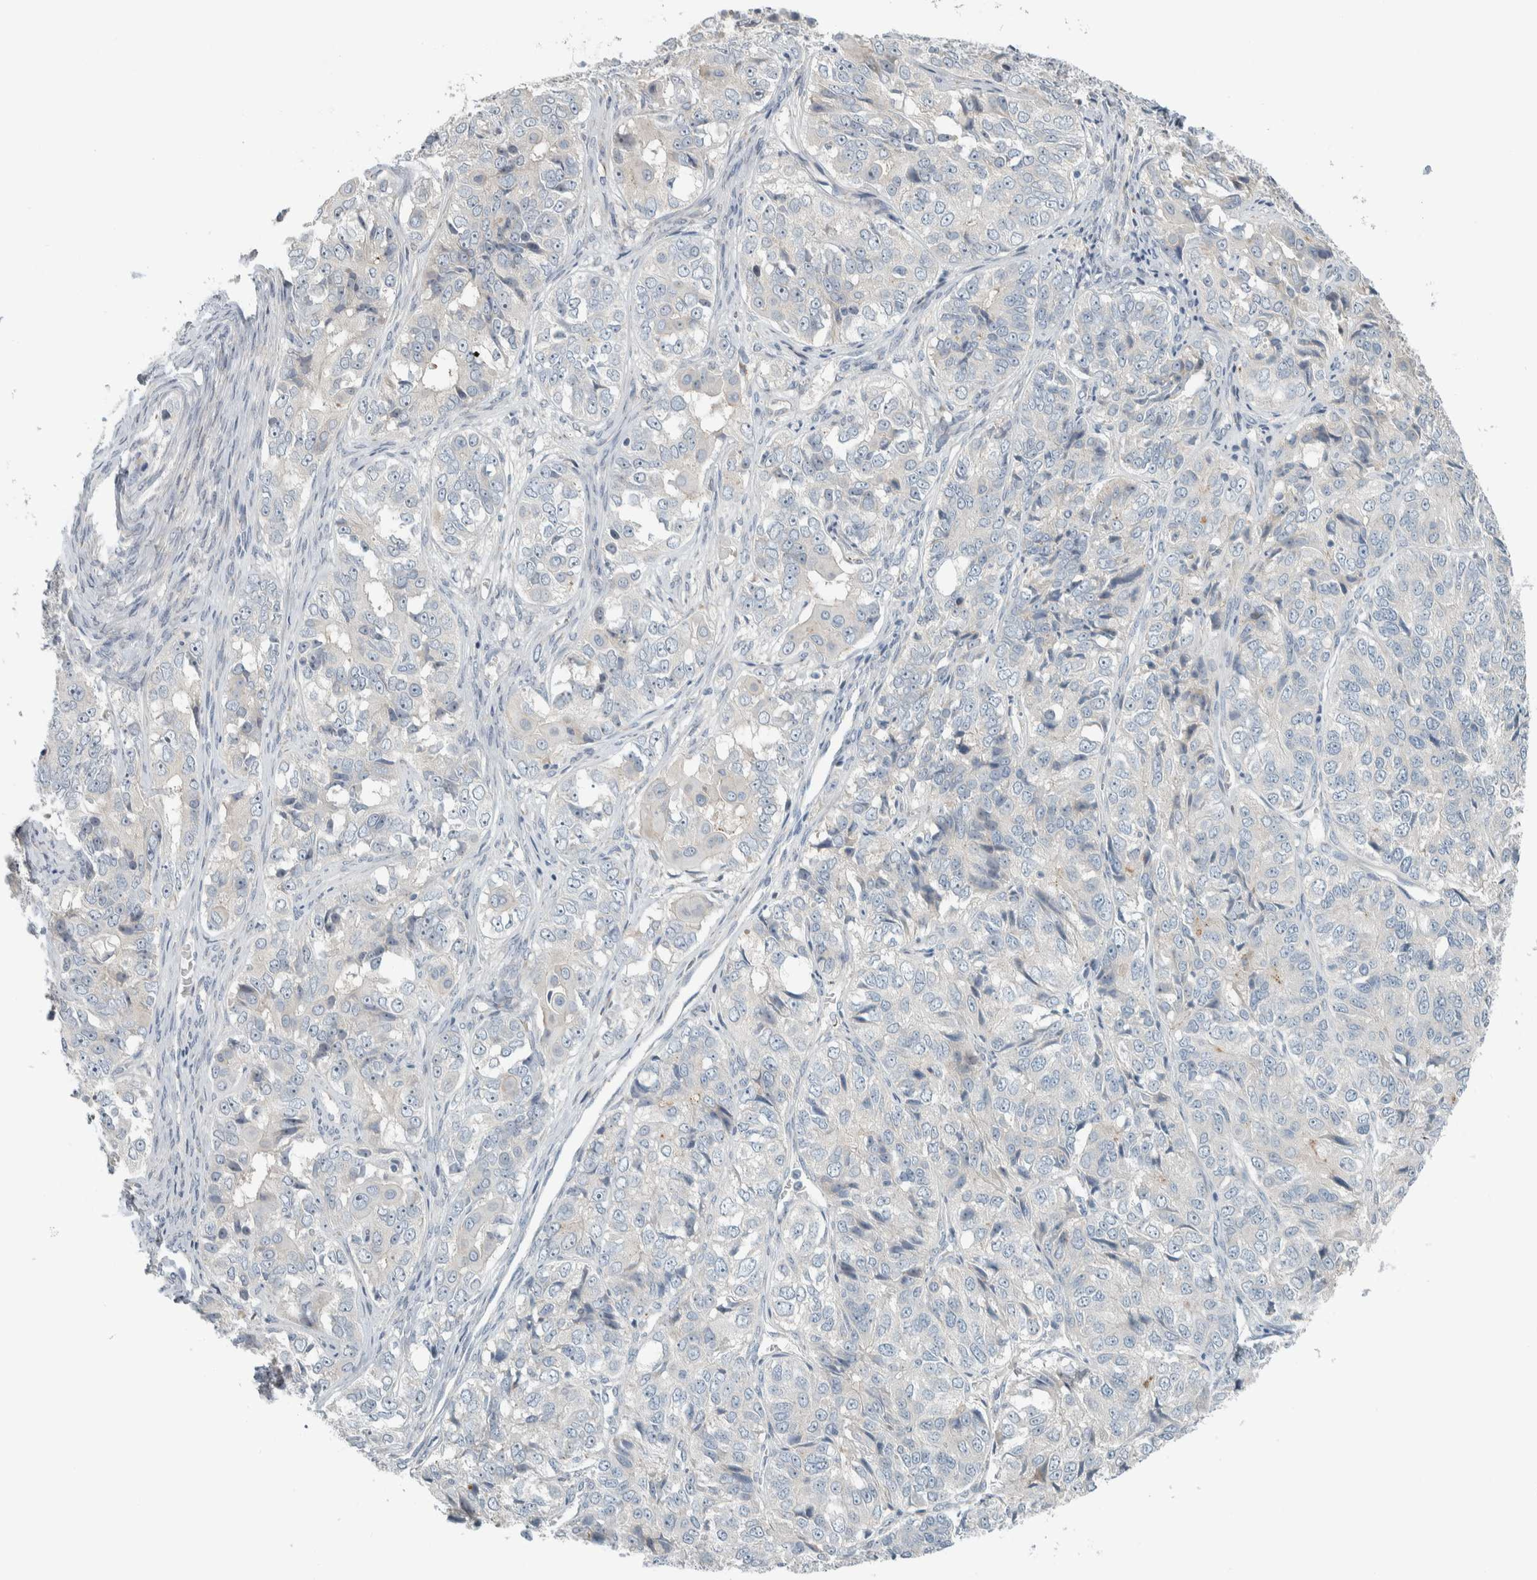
{"staining": {"intensity": "negative", "quantity": "none", "location": "none"}, "tissue": "ovarian cancer", "cell_type": "Tumor cells", "image_type": "cancer", "snomed": [{"axis": "morphology", "description": "Carcinoma, endometroid"}, {"axis": "topography", "description": "Ovary"}], "caption": "This is a image of IHC staining of ovarian cancer, which shows no staining in tumor cells.", "gene": "HGS", "patient": {"sex": "female", "age": 51}}